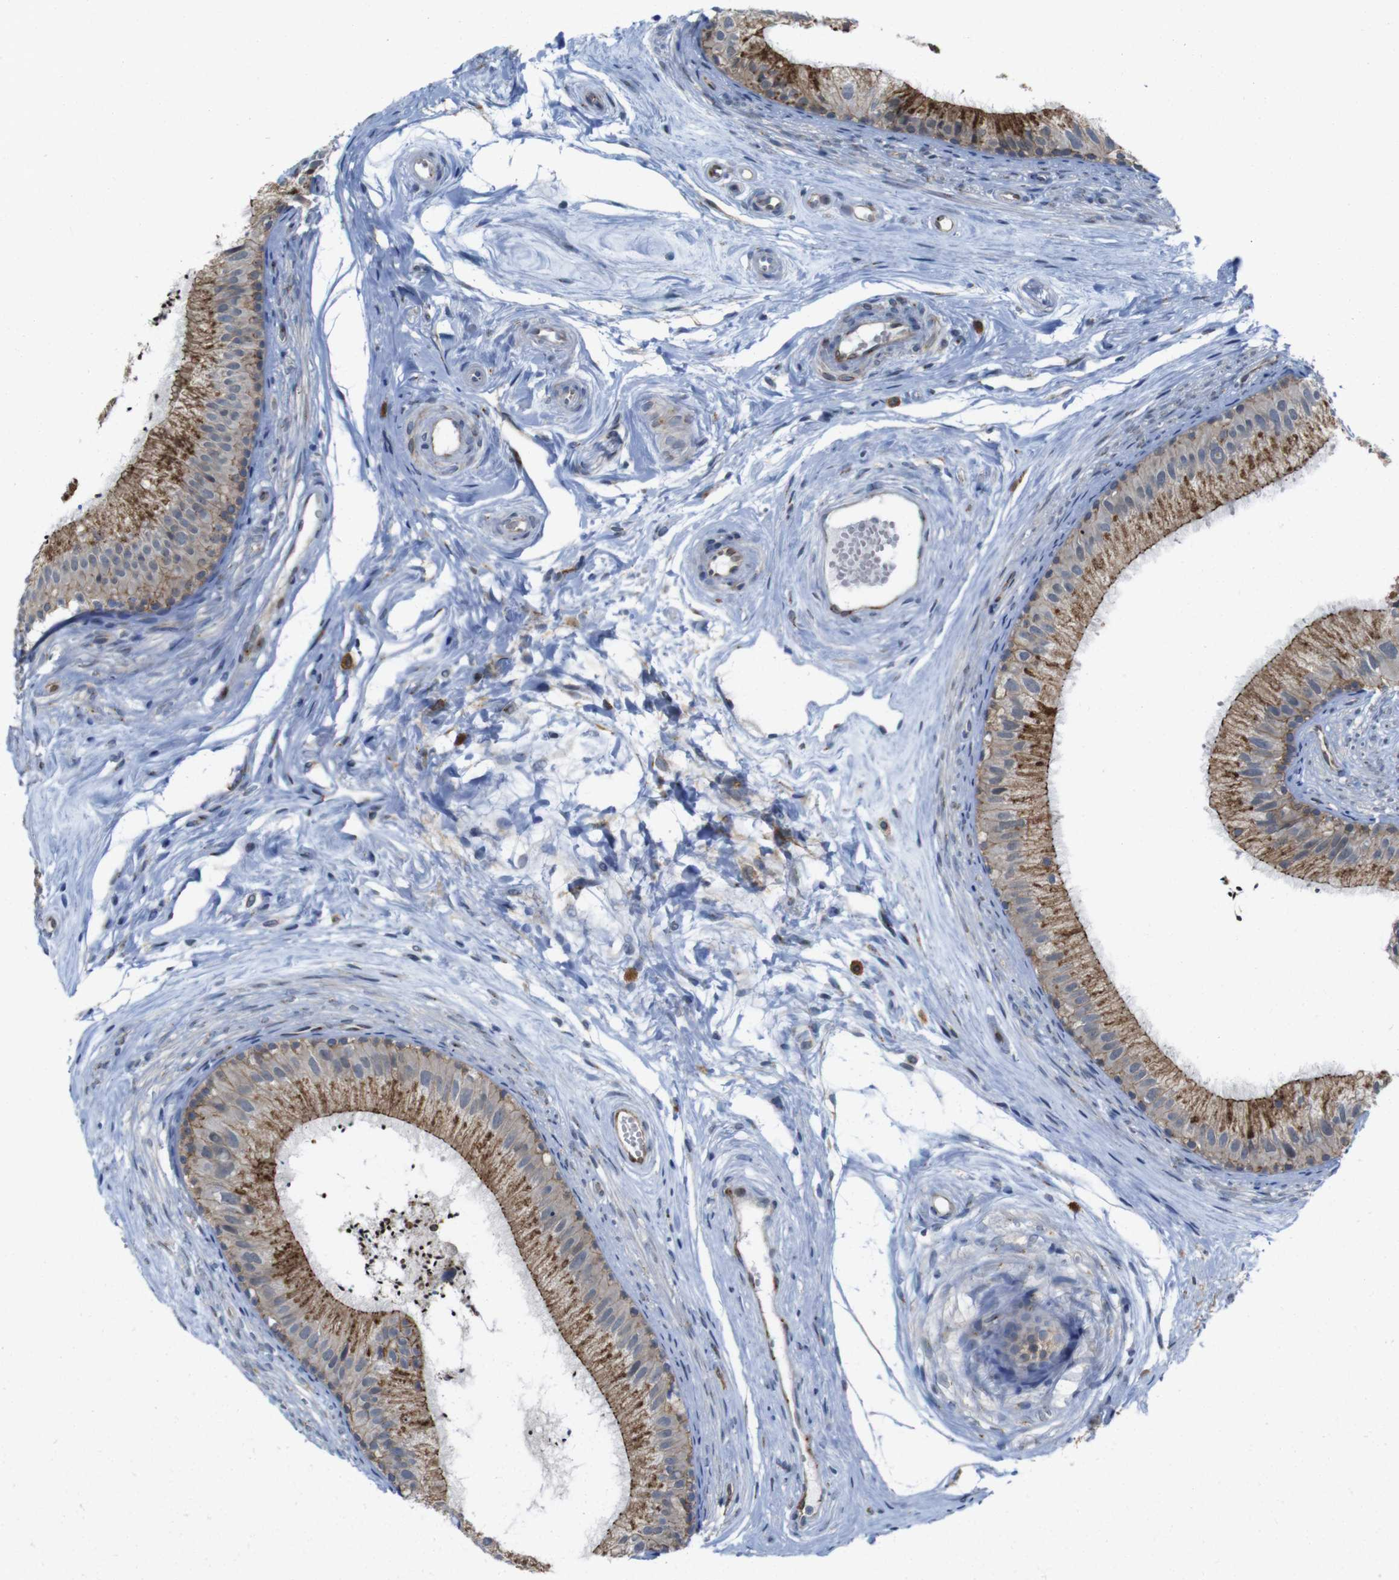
{"staining": {"intensity": "moderate", "quantity": ">75%", "location": "cytoplasmic/membranous"}, "tissue": "epididymis", "cell_type": "Glandular cells", "image_type": "normal", "snomed": [{"axis": "morphology", "description": "Normal tissue, NOS"}, {"axis": "topography", "description": "Epididymis"}], "caption": "The image demonstrates immunohistochemical staining of unremarkable epididymis. There is moderate cytoplasmic/membranous positivity is seen in approximately >75% of glandular cells. The protein of interest is shown in brown color, while the nuclei are stained blue.", "gene": "EFCAB14", "patient": {"sex": "male", "age": 56}}